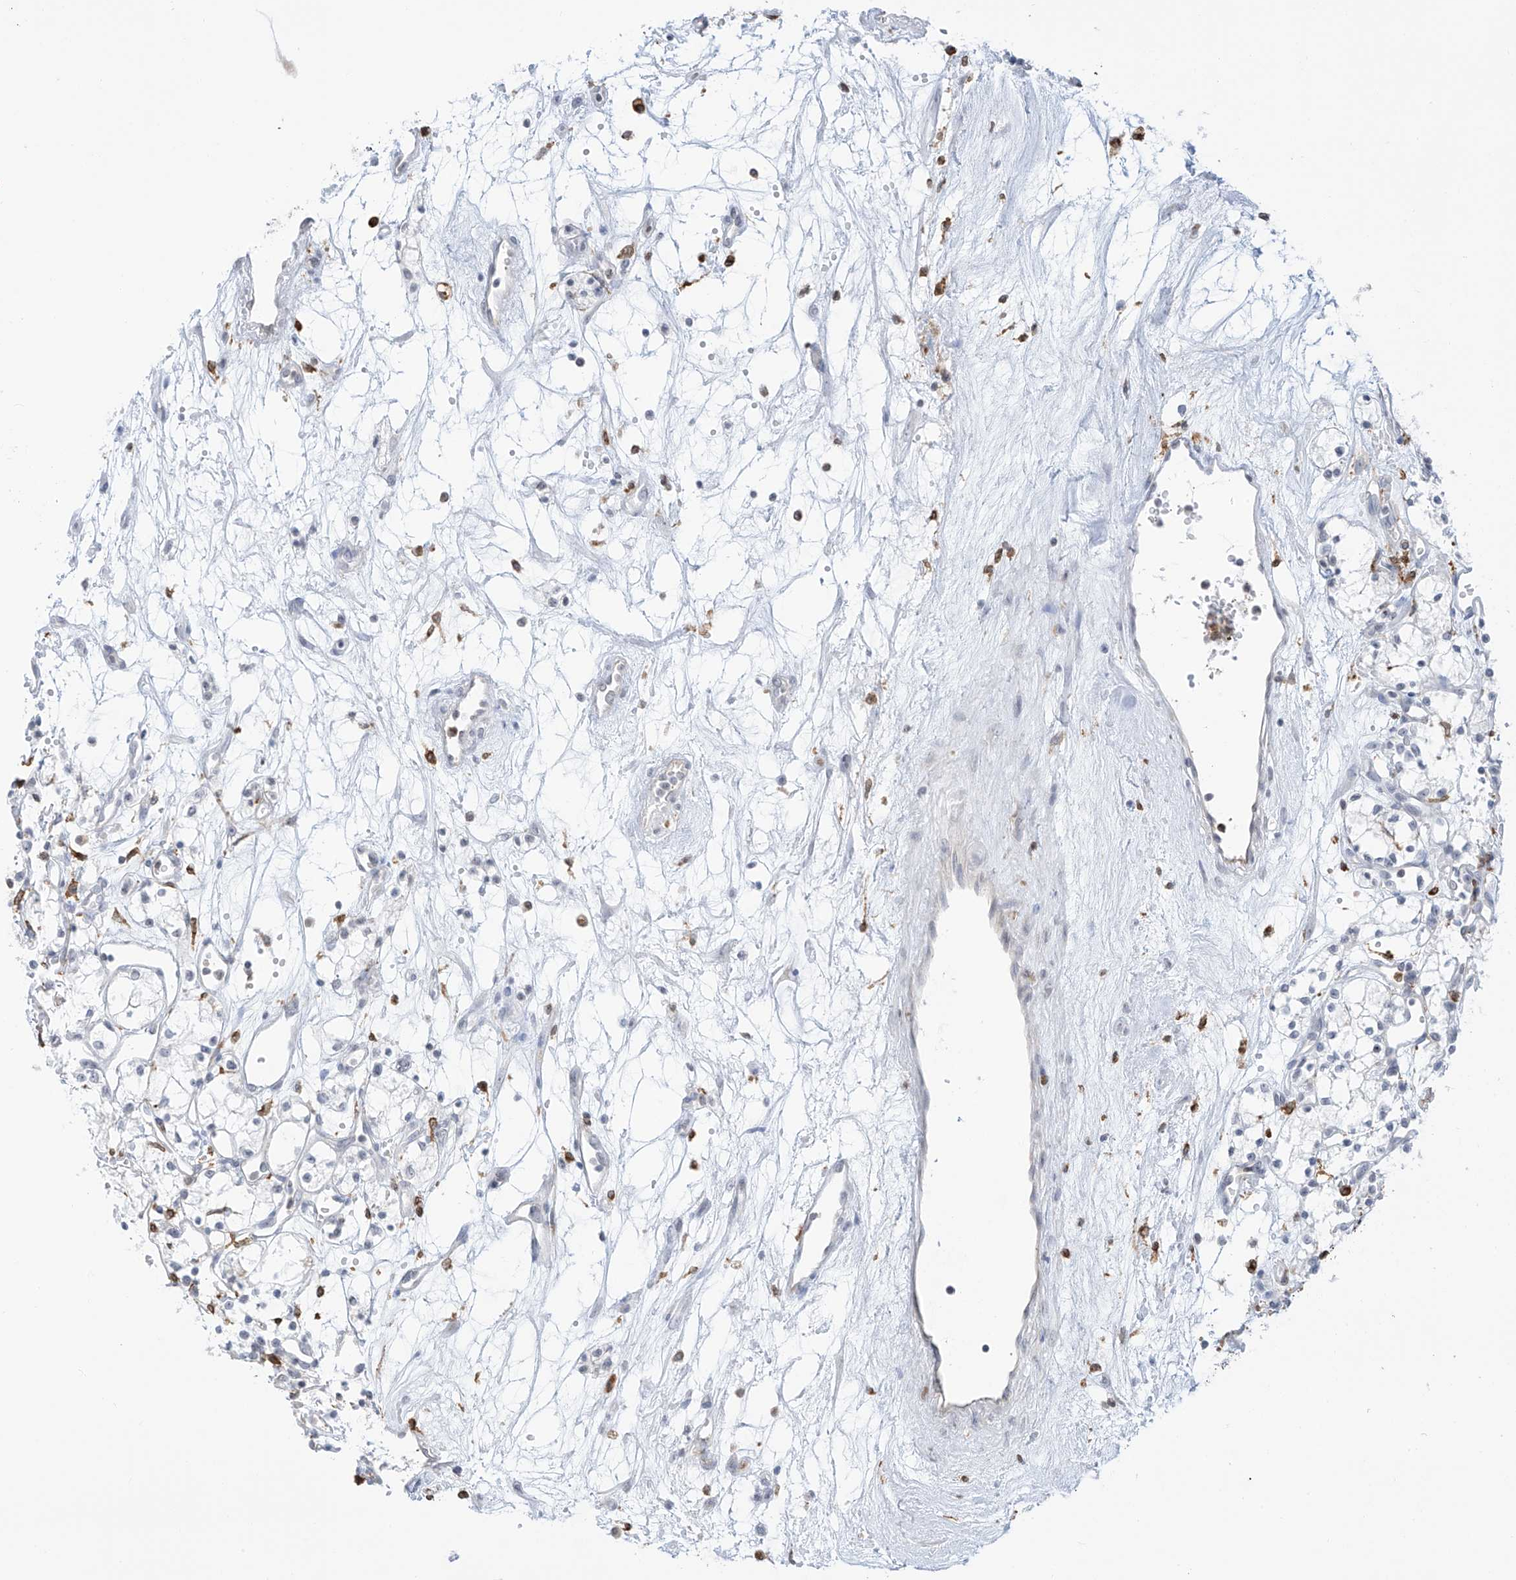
{"staining": {"intensity": "negative", "quantity": "none", "location": "none"}, "tissue": "renal cancer", "cell_type": "Tumor cells", "image_type": "cancer", "snomed": [{"axis": "morphology", "description": "Adenocarcinoma, NOS"}, {"axis": "topography", "description": "Kidney"}], "caption": "High magnification brightfield microscopy of renal adenocarcinoma stained with DAB (3,3'-diaminobenzidine) (brown) and counterstained with hematoxylin (blue): tumor cells show no significant staining.", "gene": "TBXAS1", "patient": {"sex": "male", "age": 59}}